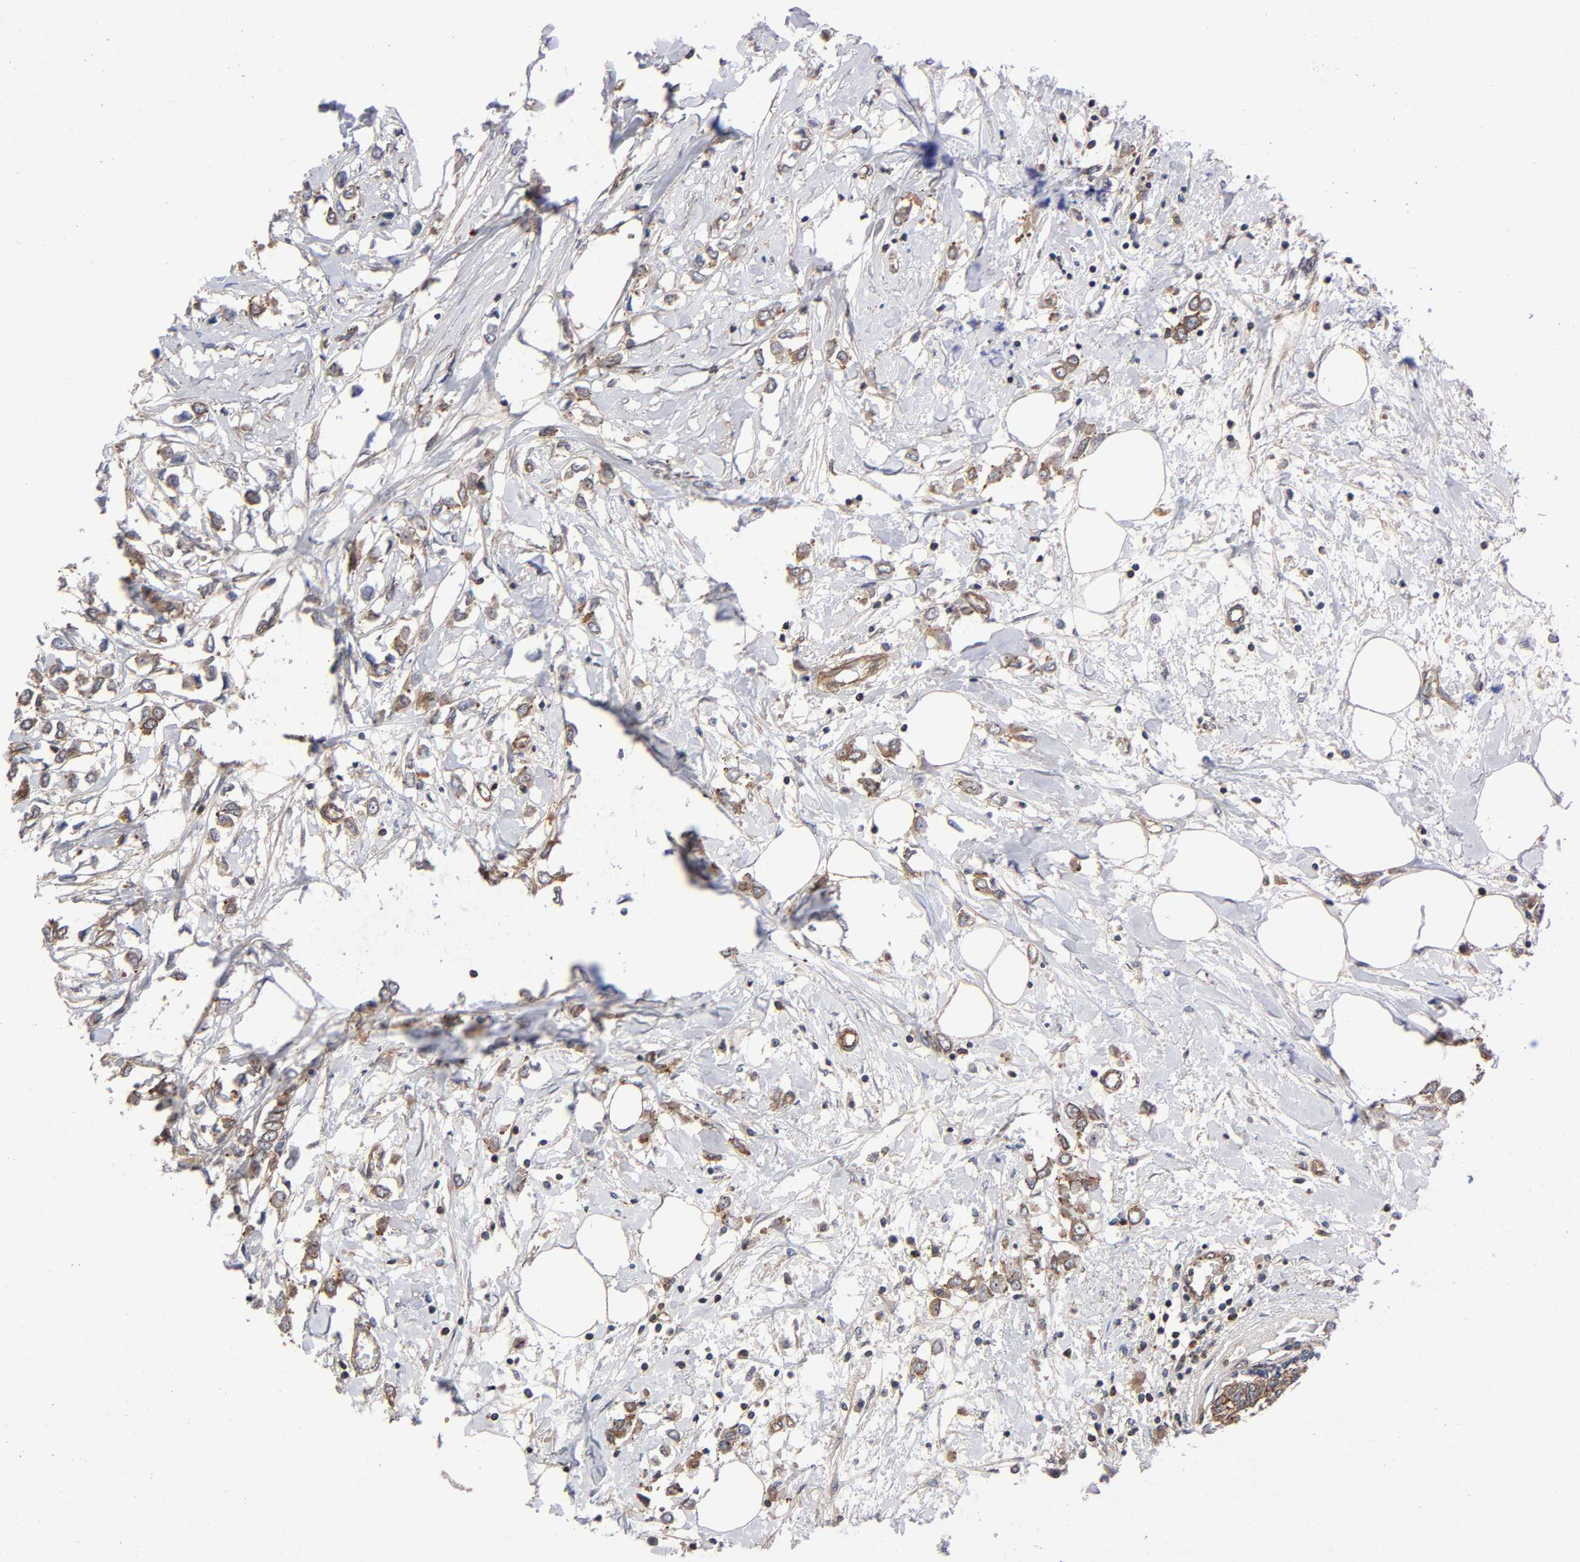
{"staining": {"intensity": "moderate", "quantity": "25%-75%", "location": "cytoplasmic/membranous"}, "tissue": "breast cancer", "cell_type": "Tumor cells", "image_type": "cancer", "snomed": [{"axis": "morphology", "description": "Lobular carcinoma"}, {"axis": "topography", "description": "Breast"}], "caption": "Immunohistochemical staining of breast cancer (lobular carcinoma) displays medium levels of moderate cytoplasmic/membranous protein staining in about 25%-75% of tumor cells.", "gene": "LAMTOR2", "patient": {"sex": "female", "age": 51}}